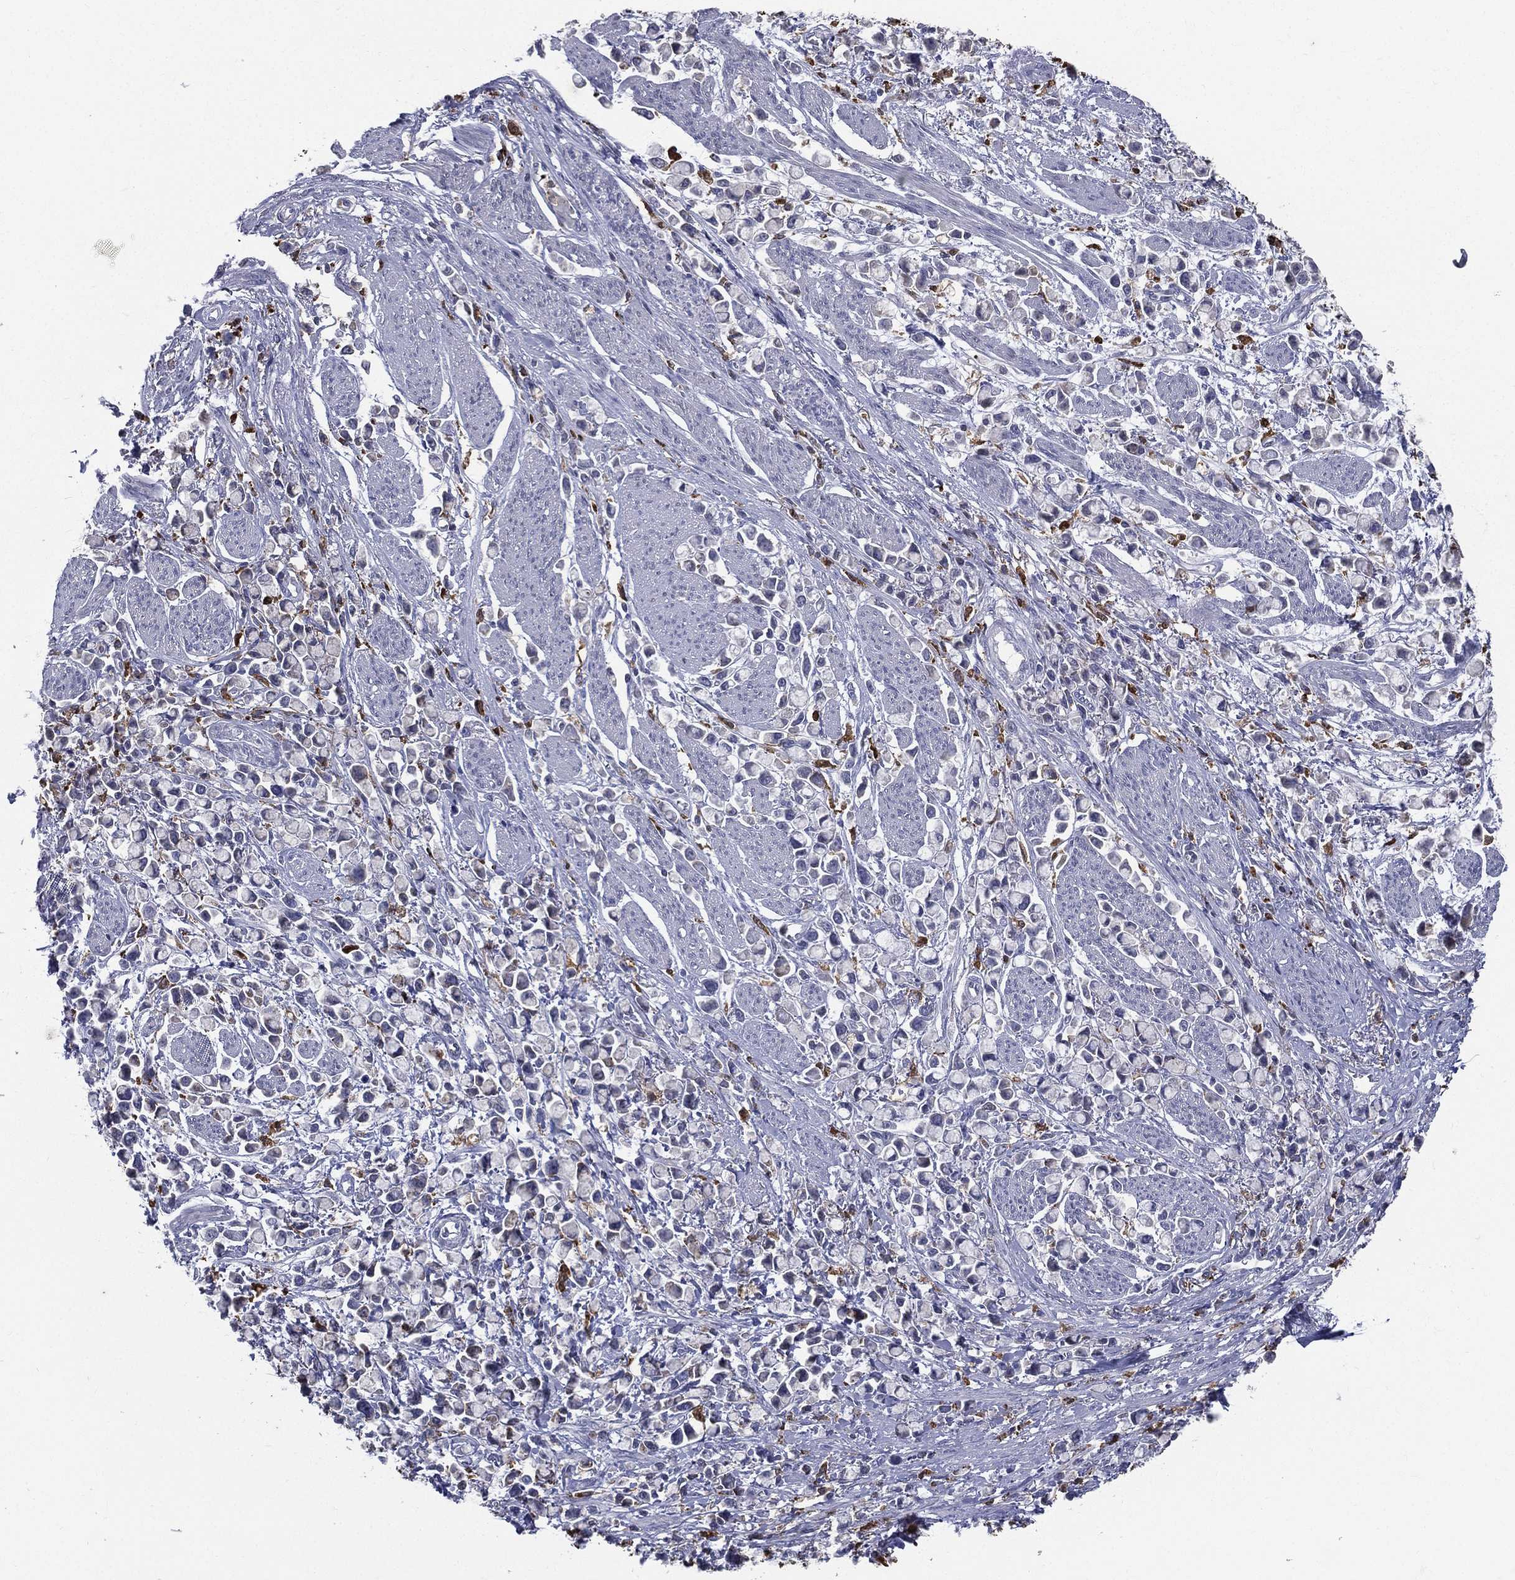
{"staining": {"intensity": "negative", "quantity": "none", "location": "none"}, "tissue": "stomach cancer", "cell_type": "Tumor cells", "image_type": "cancer", "snomed": [{"axis": "morphology", "description": "Adenocarcinoma, NOS"}, {"axis": "topography", "description": "Stomach"}], "caption": "High power microscopy histopathology image of an immunohistochemistry micrograph of stomach adenocarcinoma, revealing no significant staining in tumor cells.", "gene": "EVI2B", "patient": {"sex": "female", "age": 81}}